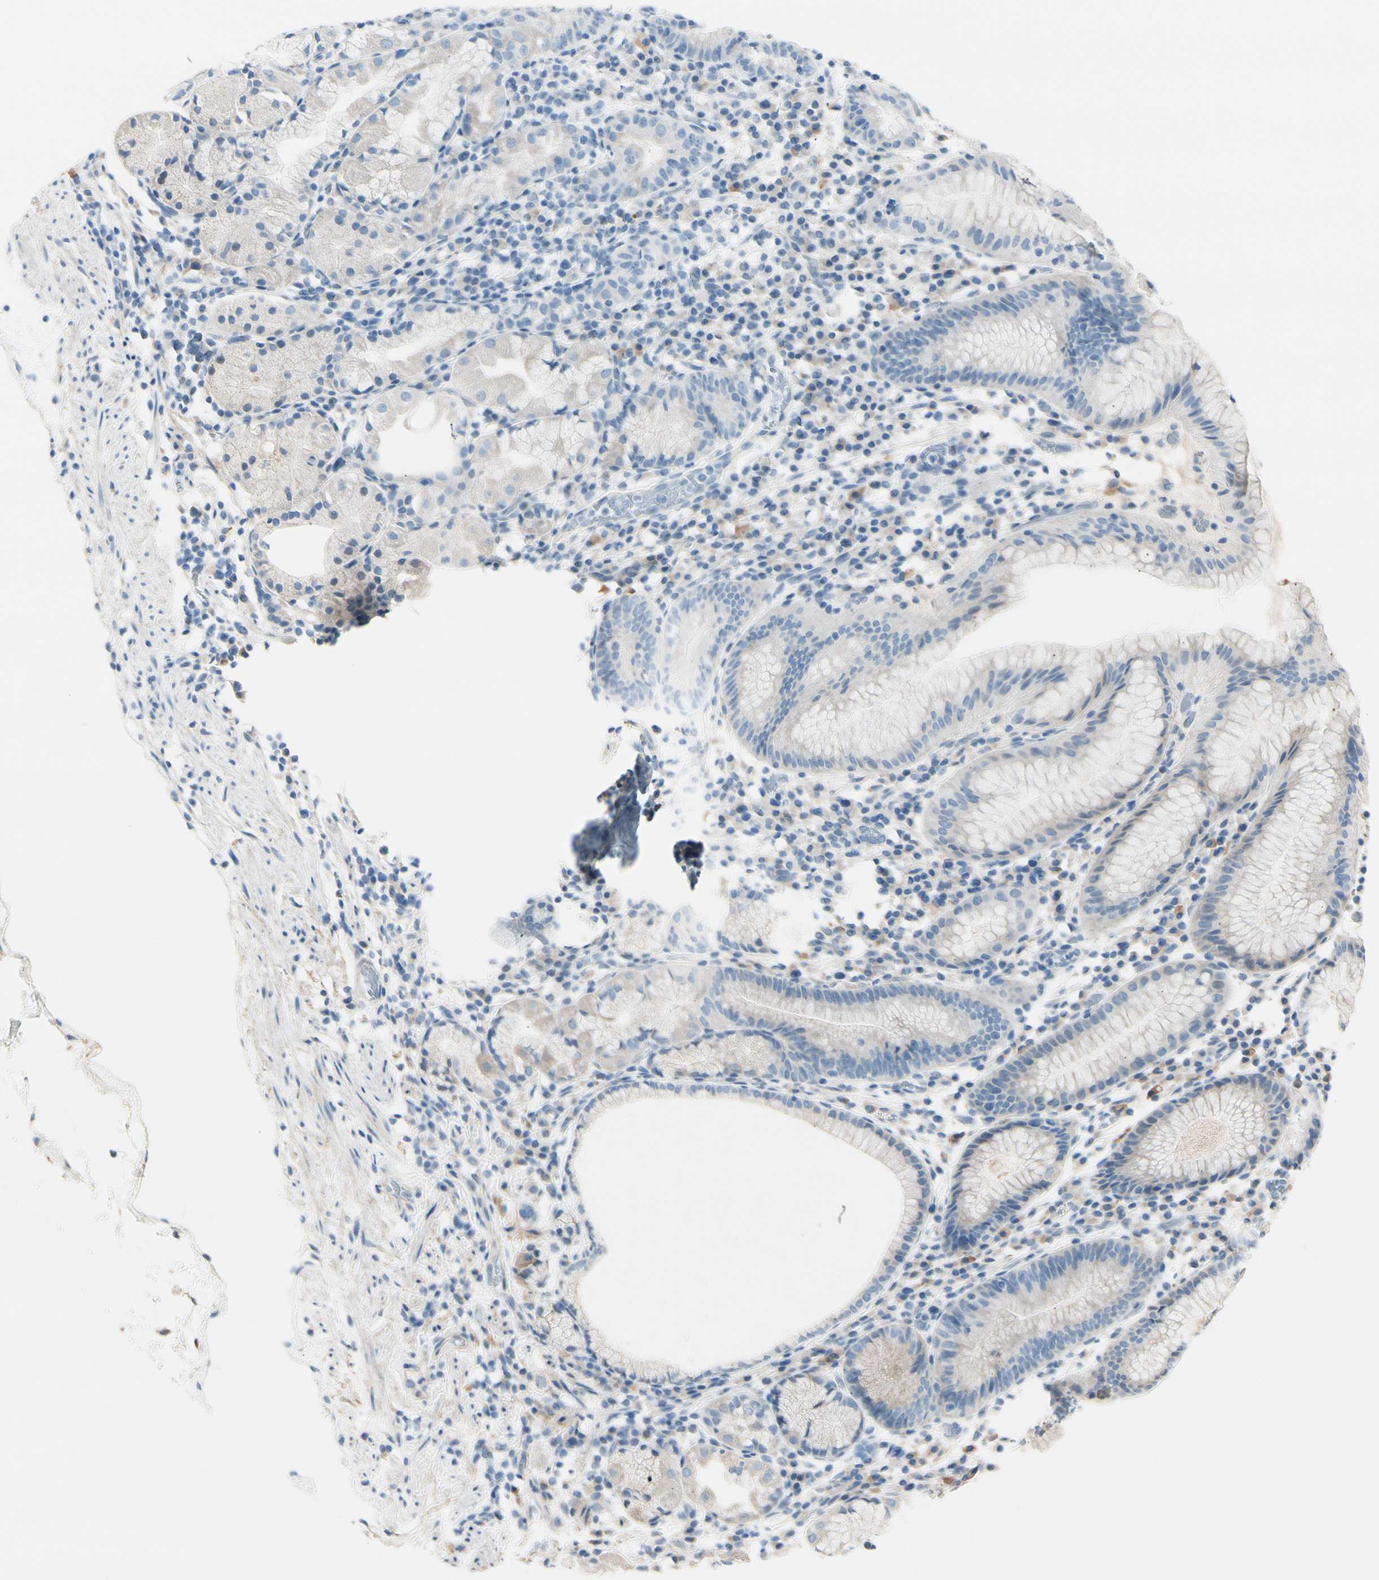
{"staining": {"intensity": "negative", "quantity": "none", "location": "none"}, "tissue": "stomach", "cell_type": "Glandular cells", "image_type": "normal", "snomed": [{"axis": "morphology", "description": "Normal tissue, NOS"}, {"axis": "topography", "description": "Stomach"}, {"axis": "topography", "description": "Stomach, lower"}], "caption": "A high-resolution micrograph shows immunohistochemistry (IHC) staining of unremarkable stomach, which exhibits no significant positivity in glandular cells. (Stains: DAB IHC with hematoxylin counter stain, Microscopy: brightfield microscopy at high magnification).", "gene": "EPHA3", "patient": {"sex": "female", "age": 75}}